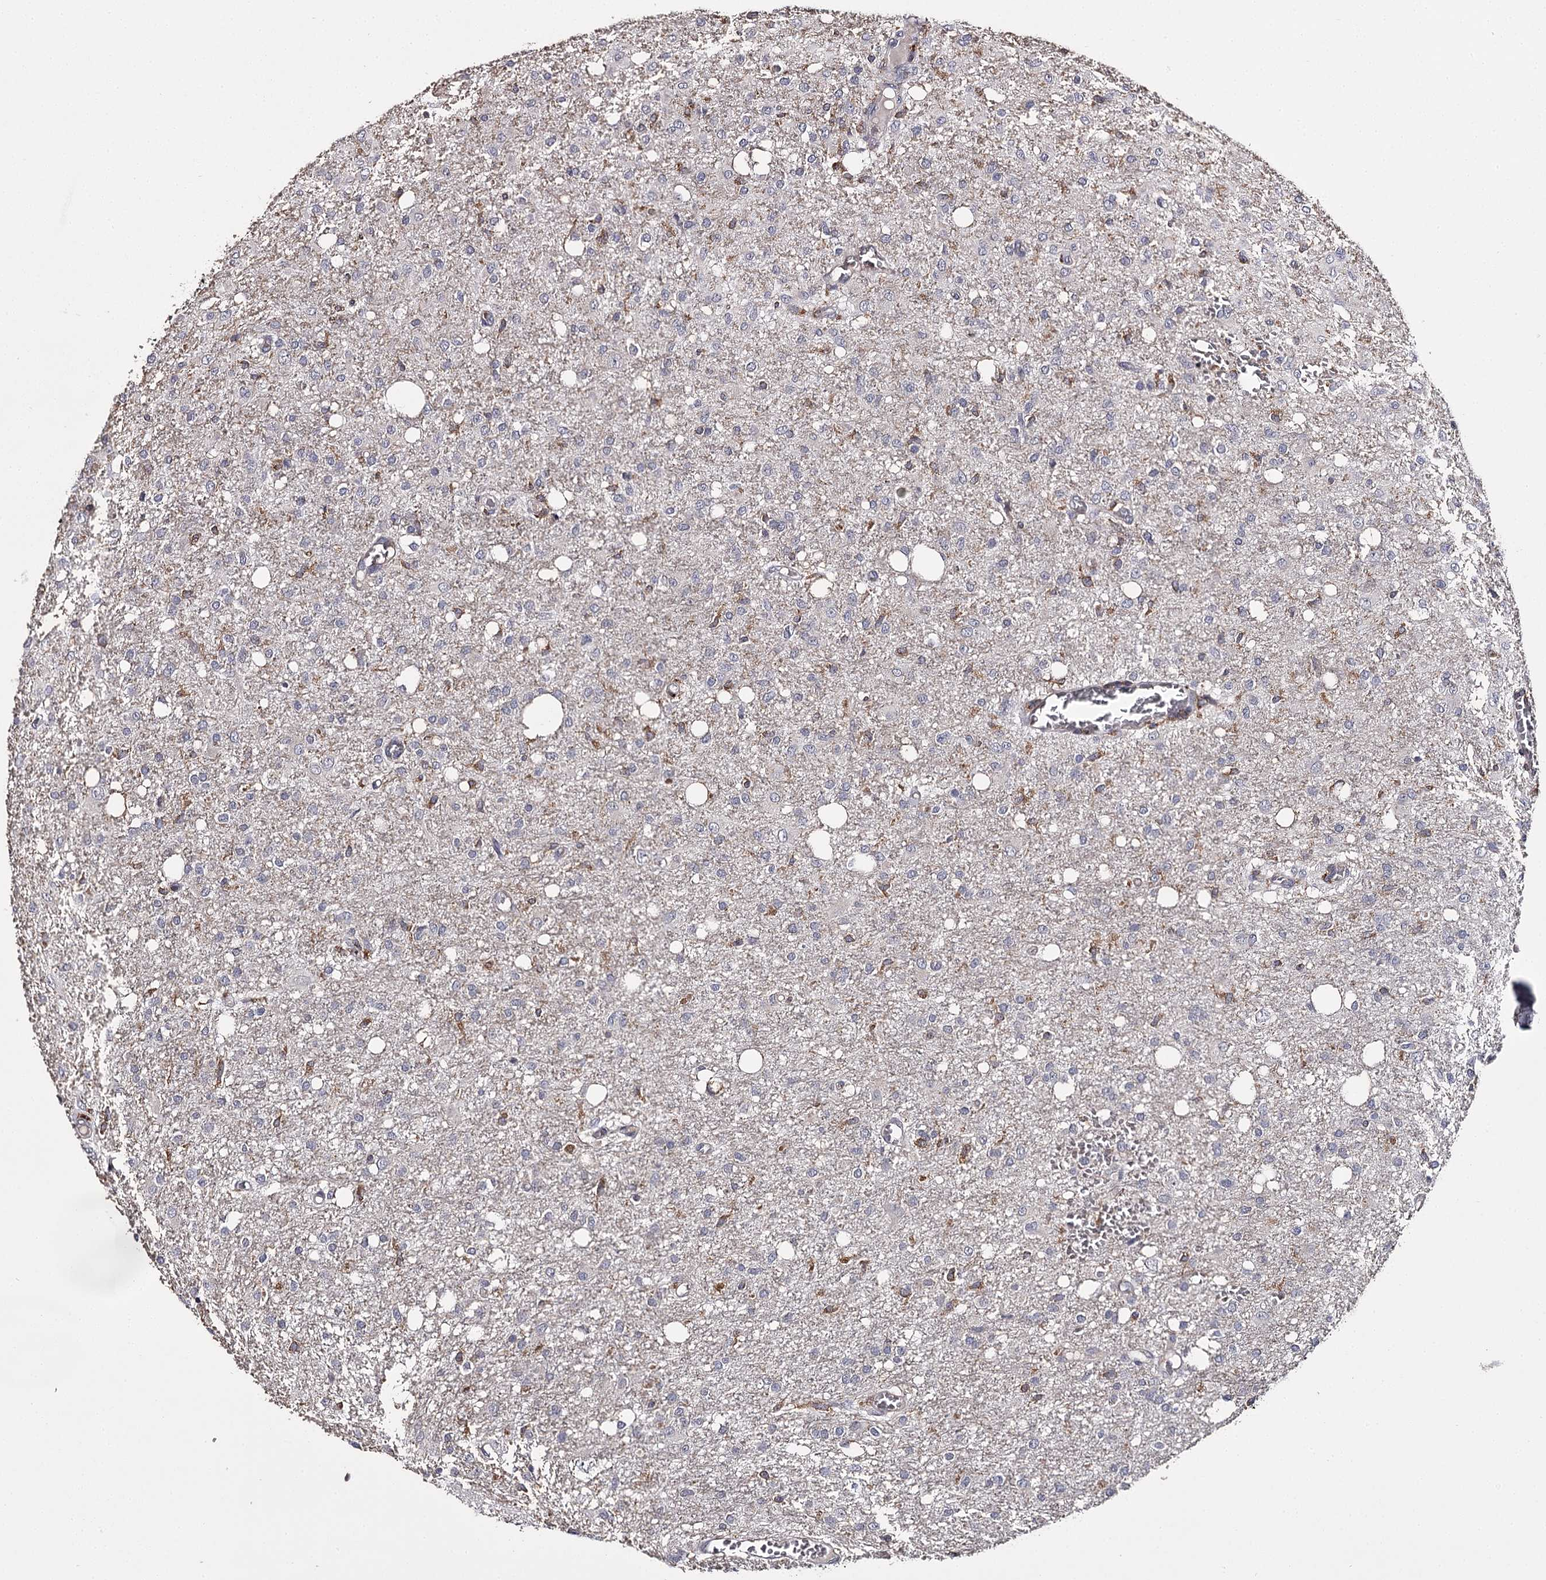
{"staining": {"intensity": "negative", "quantity": "none", "location": "none"}, "tissue": "glioma", "cell_type": "Tumor cells", "image_type": "cancer", "snomed": [{"axis": "morphology", "description": "Glioma, malignant, High grade"}, {"axis": "topography", "description": "Brain"}], "caption": "A micrograph of malignant high-grade glioma stained for a protein exhibits no brown staining in tumor cells.", "gene": "RASSF6", "patient": {"sex": "female", "age": 59}}